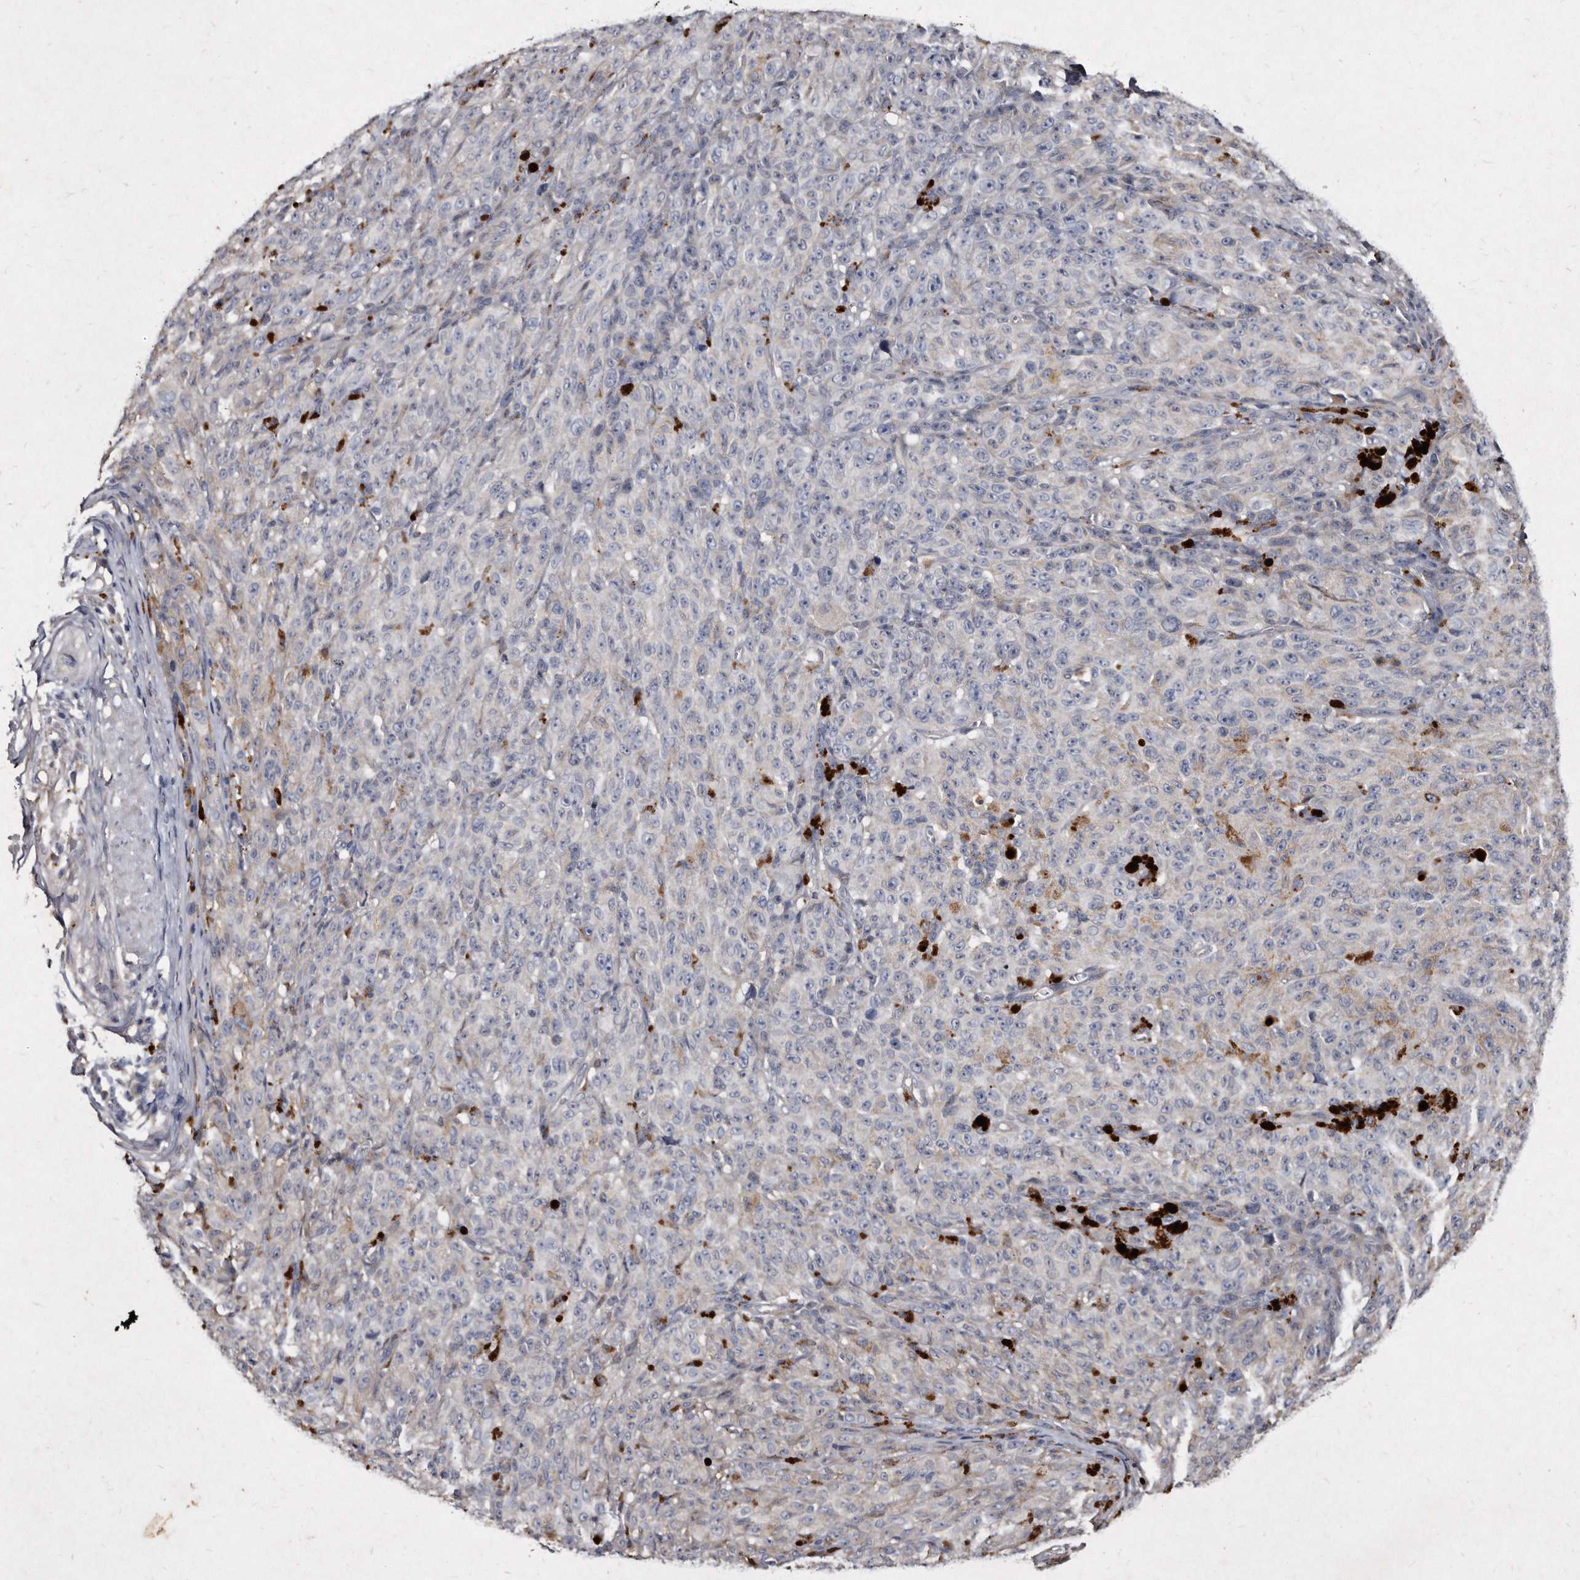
{"staining": {"intensity": "negative", "quantity": "none", "location": "none"}, "tissue": "melanoma", "cell_type": "Tumor cells", "image_type": "cancer", "snomed": [{"axis": "morphology", "description": "Malignant melanoma, NOS"}, {"axis": "topography", "description": "Skin"}], "caption": "This is an immunohistochemistry (IHC) histopathology image of melanoma. There is no expression in tumor cells.", "gene": "KLHDC3", "patient": {"sex": "female", "age": 82}}